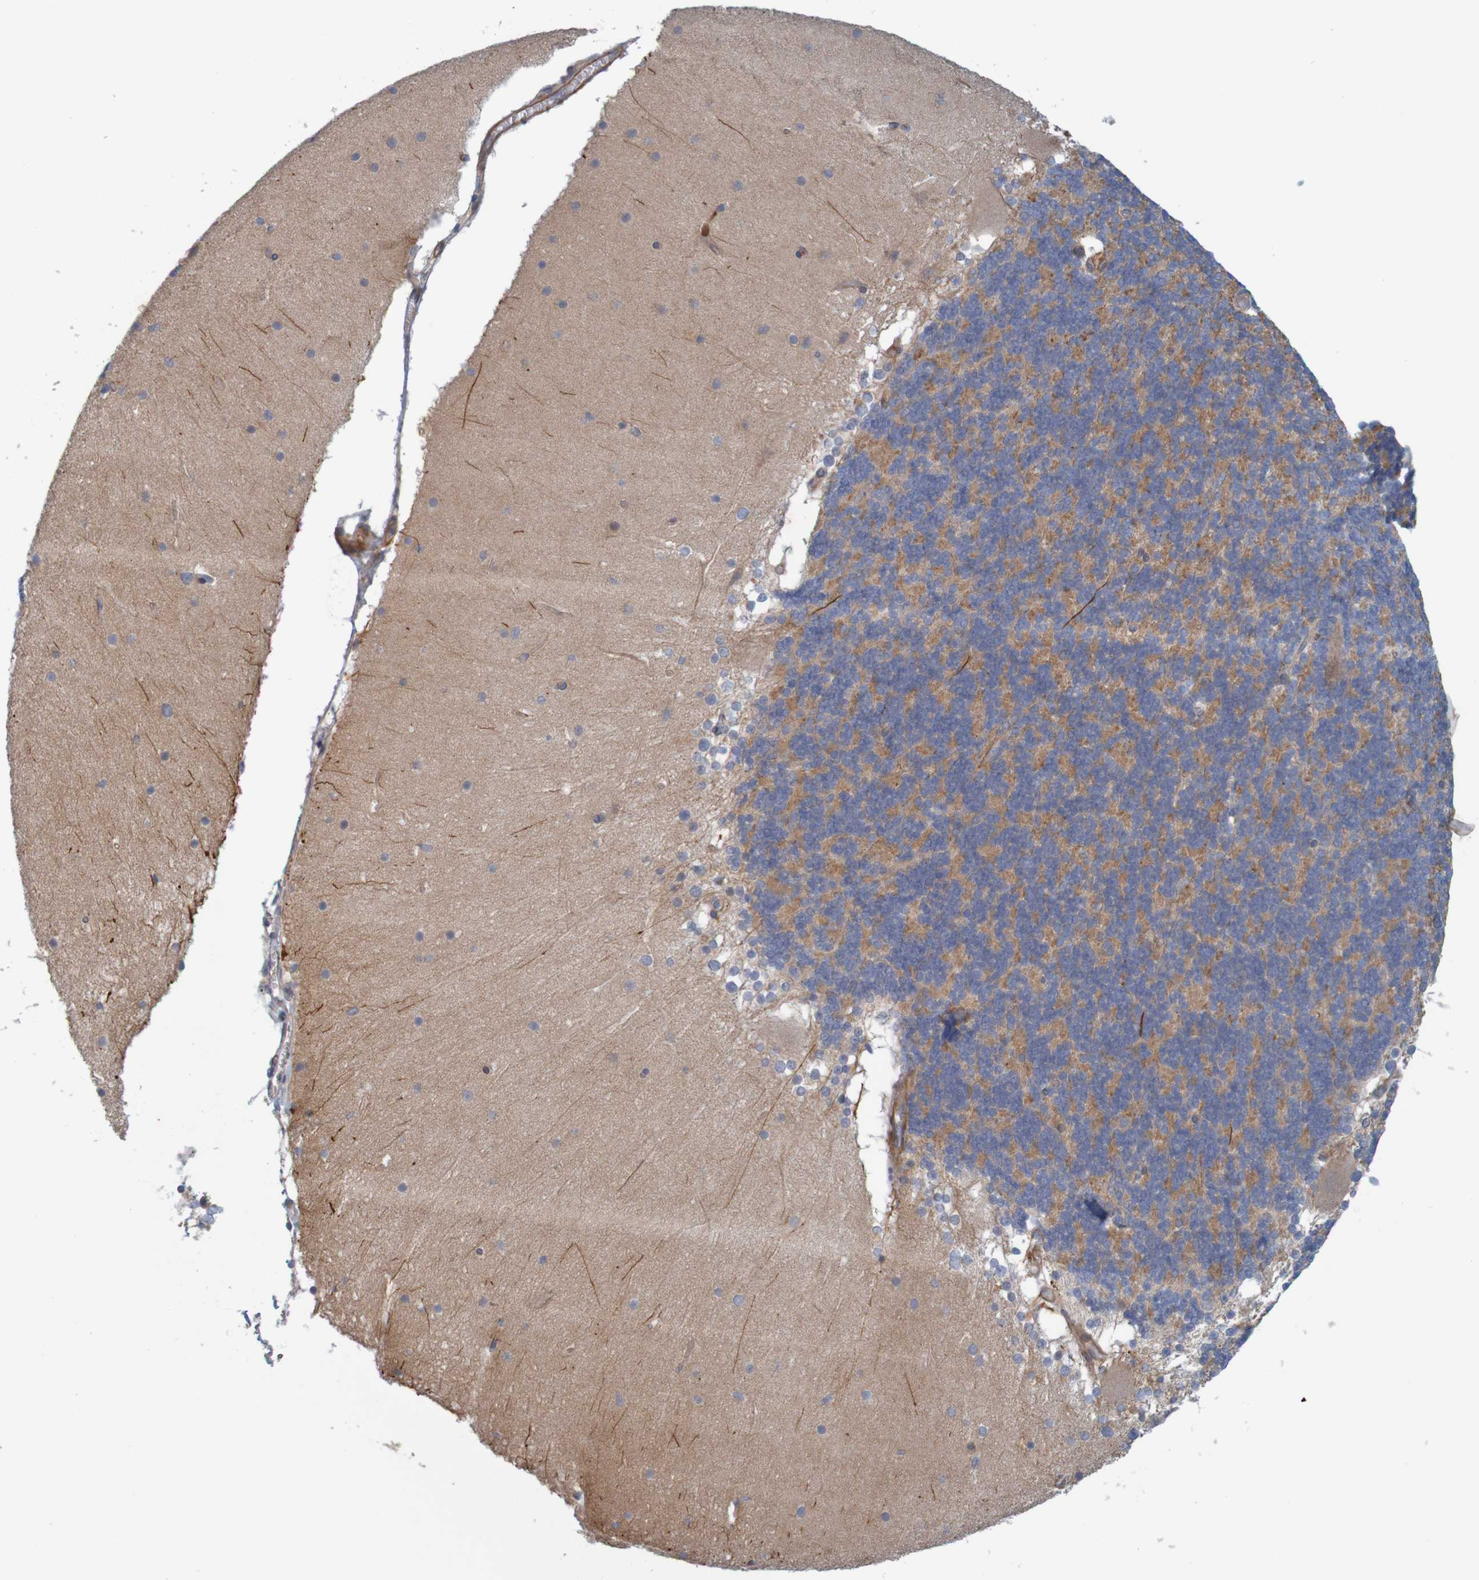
{"staining": {"intensity": "weak", "quantity": "<25%", "location": "cytoplasmic/membranous"}, "tissue": "cerebellum", "cell_type": "Cells in granular layer", "image_type": "normal", "snomed": [{"axis": "morphology", "description": "Normal tissue, NOS"}, {"axis": "topography", "description": "Cerebellum"}], "caption": "Human cerebellum stained for a protein using IHC shows no positivity in cells in granular layer.", "gene": "KRT23", "patient": {"sex": "female", "age": 19}}